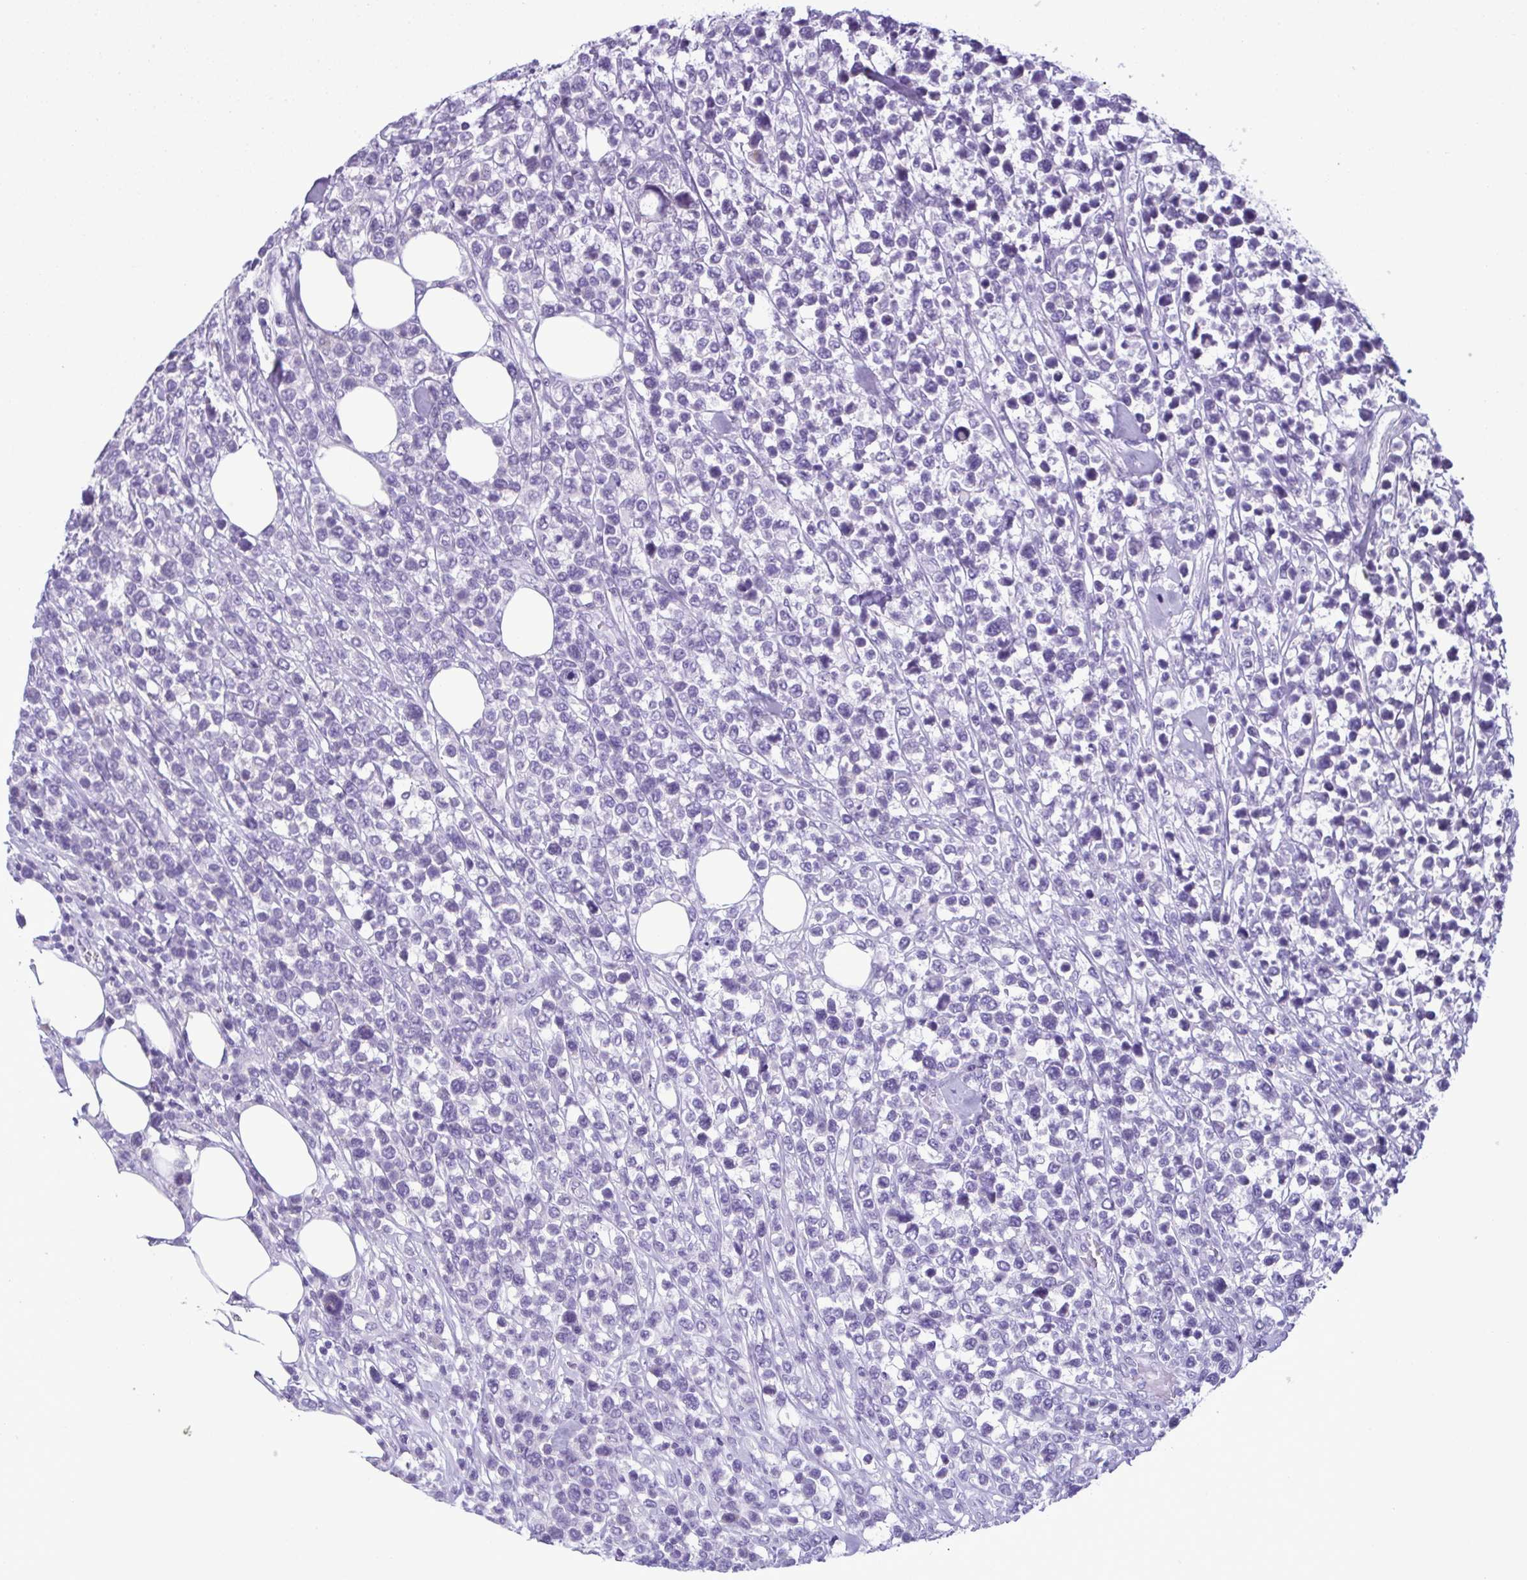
{"staining": {"intensity": "negative", "quantity": "none", "location": "none"}, "tissue": "lymphoma", "cell_type": "Tumor cells", "image_type": "cancer", "snomed": [{"axis": "morphology", "description": "Malignant lymphoma, non-Hodgkin's type, High grade"}, {"axis": "topography", "description": "Soft tissue"}], "caption": "IHC histopathology image of neoplastic tissue: malignant lymphoma, non-Hodgkin's type (high-grade) stained with DAB (3,3'-diaminobenzidine) displays no significant protein expression in tumor cells.", "gene": "INAFM1", "patient": {"sex": "female", "age": 56}}